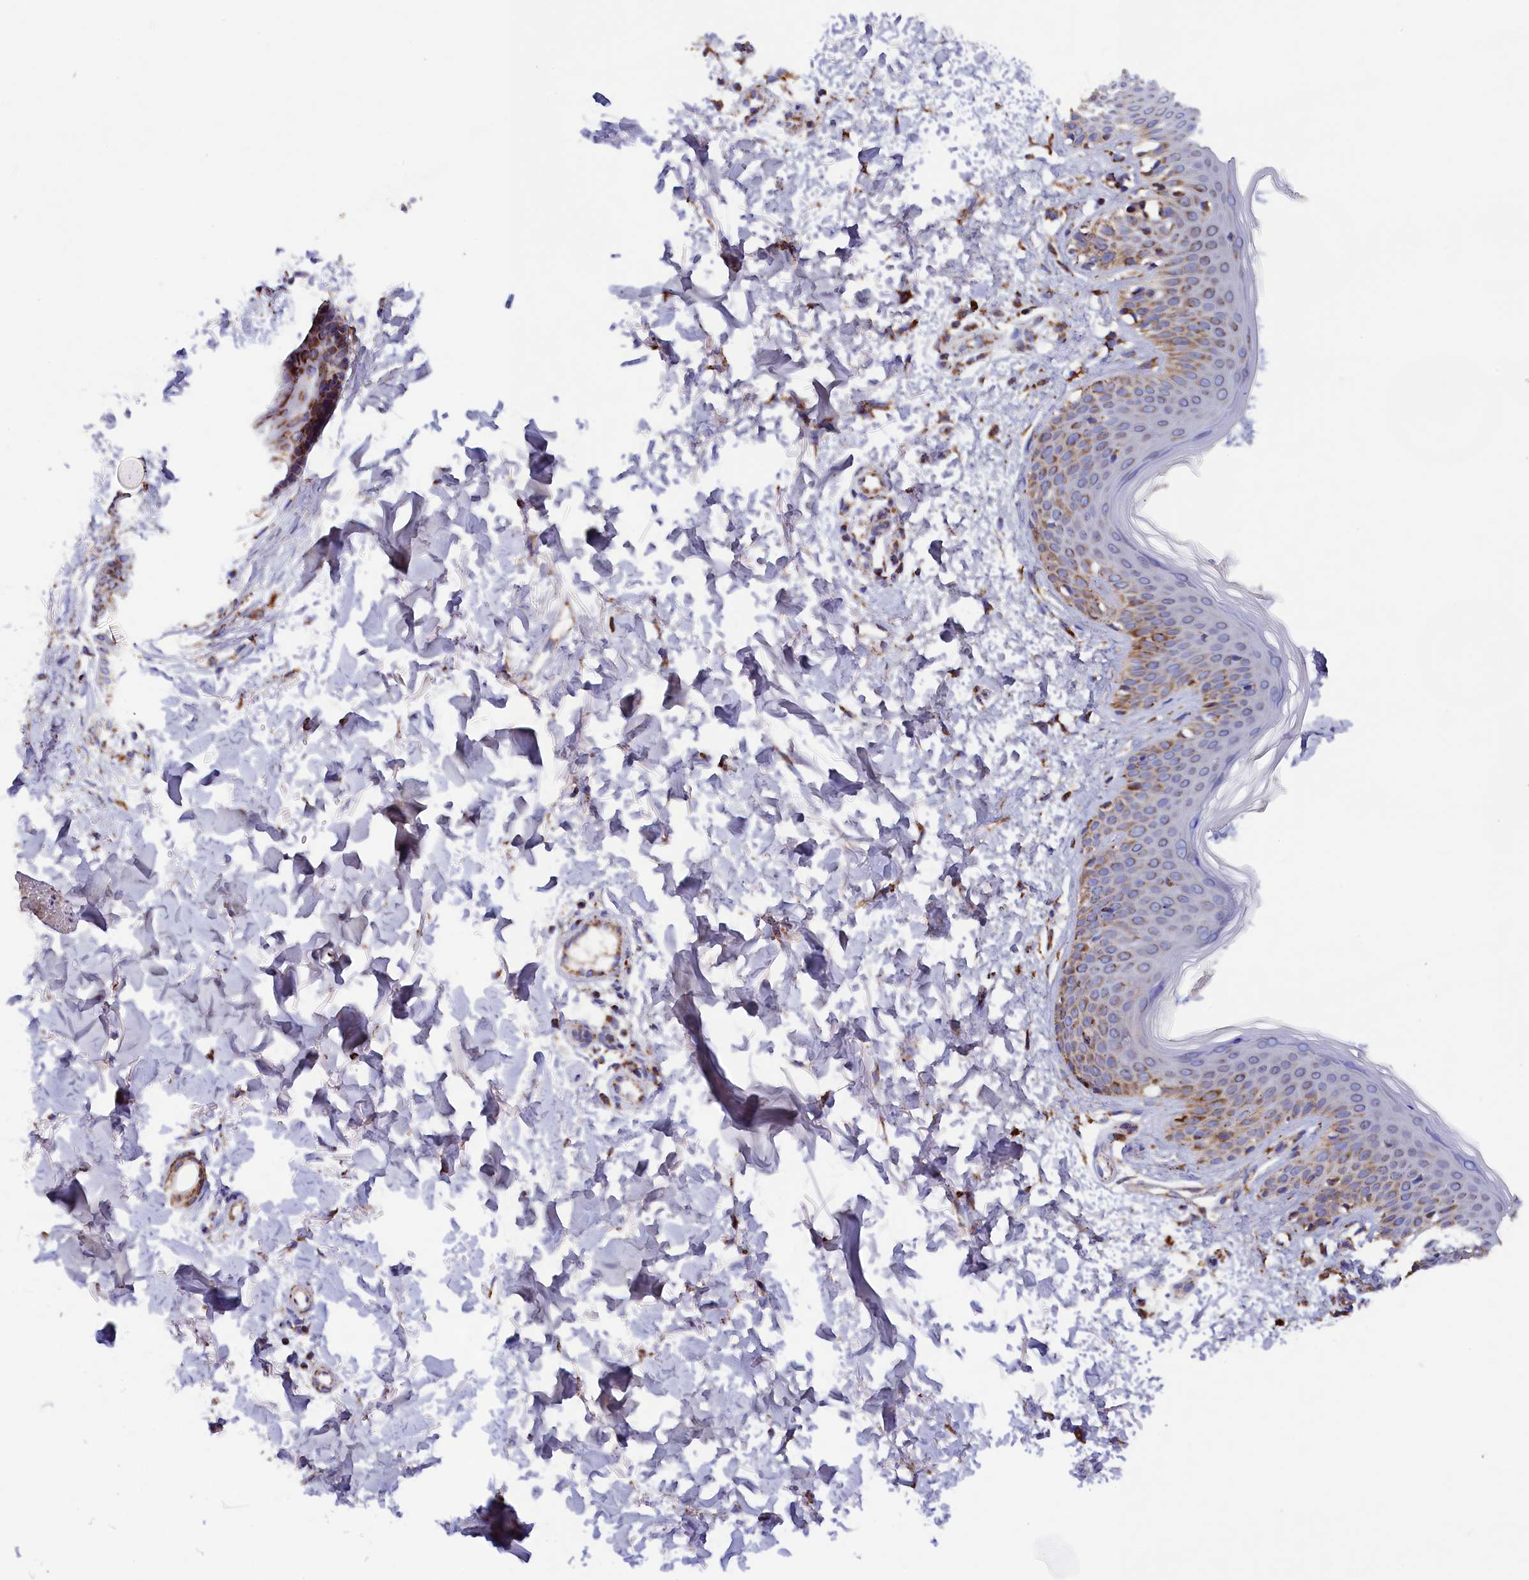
{"staining": {"intensity": "moderate", "quantity": ">75%", "location": "cytoplasmic/membranous"}, "tissue": "skin", "cell_type": "Fibroblasts", "image_type": "normal", "snomed": [{"axis": "morphology", "description": "Normal tissue, NOS"}, {"axis": "topography", "description": "Skin"}], "caption": "Immunohistochemical staining of normal human skin reveals moderate cytoplasmic/membranous protein staining in about >75% of fibroblasts. (DAB (3,3'-diaminobenzidine) IHC, brown staining for protein, blue staining for nuclei).", "gene": "SLC39A3", "patient": {"sex": "male", "age": 37}}